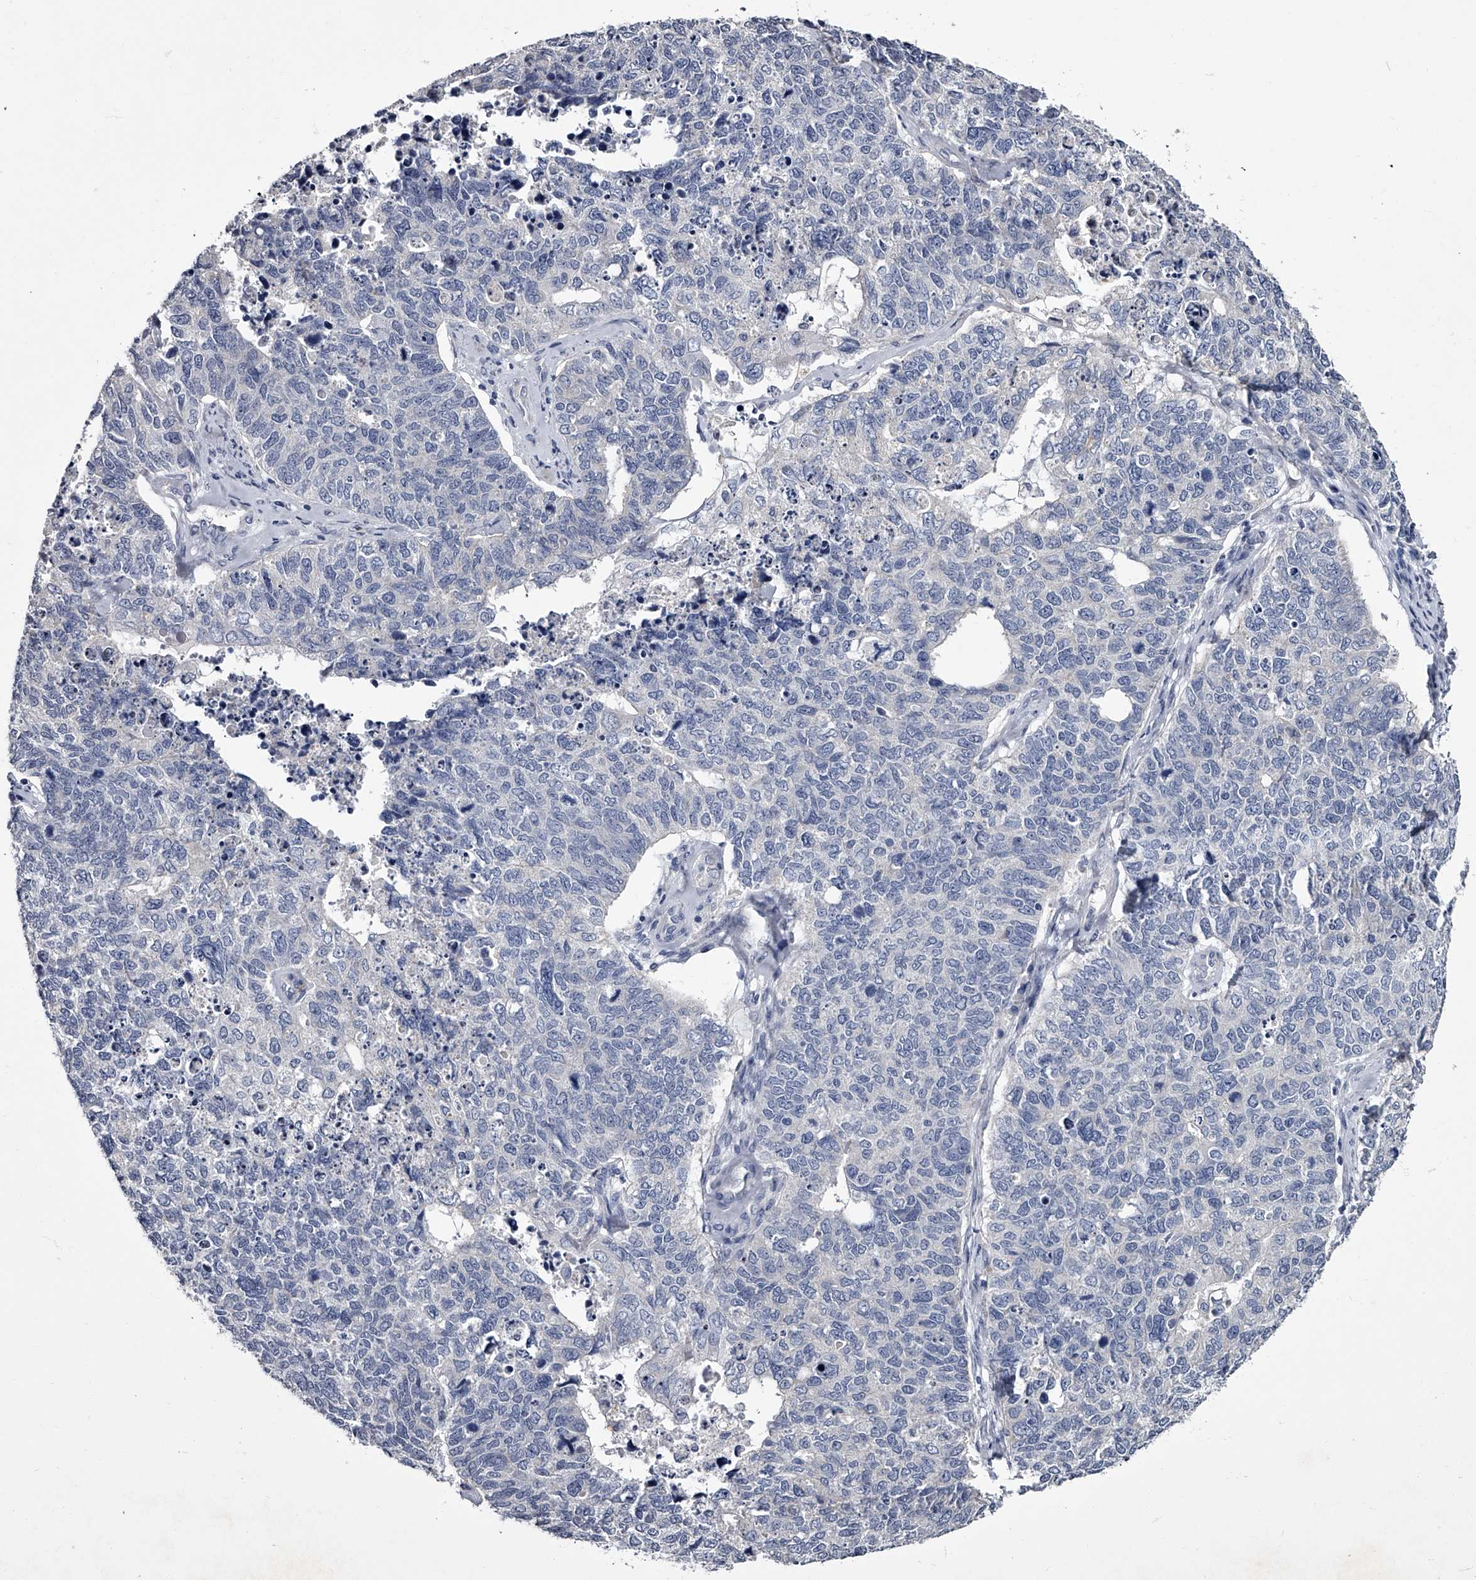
{"staining": {"intensity": "negative", "quantity": "none", "location": "none"}, "tissue": "cervical cancer", "cell_type": "Tumor cells", "image_type": "cancer", "snomed": [{"axis": "morphology", "description": "Squamous cell carcinoma, NOS"}, {"axis": "topography", "description": "Cervix"}], "caption": "Squamous cell carcinoma (cervical) stained for a protein using IHC demonstrates no staining tumor cells.", "gene": "GAPVD1", "patient": {"sex": "female", "age": 63}}